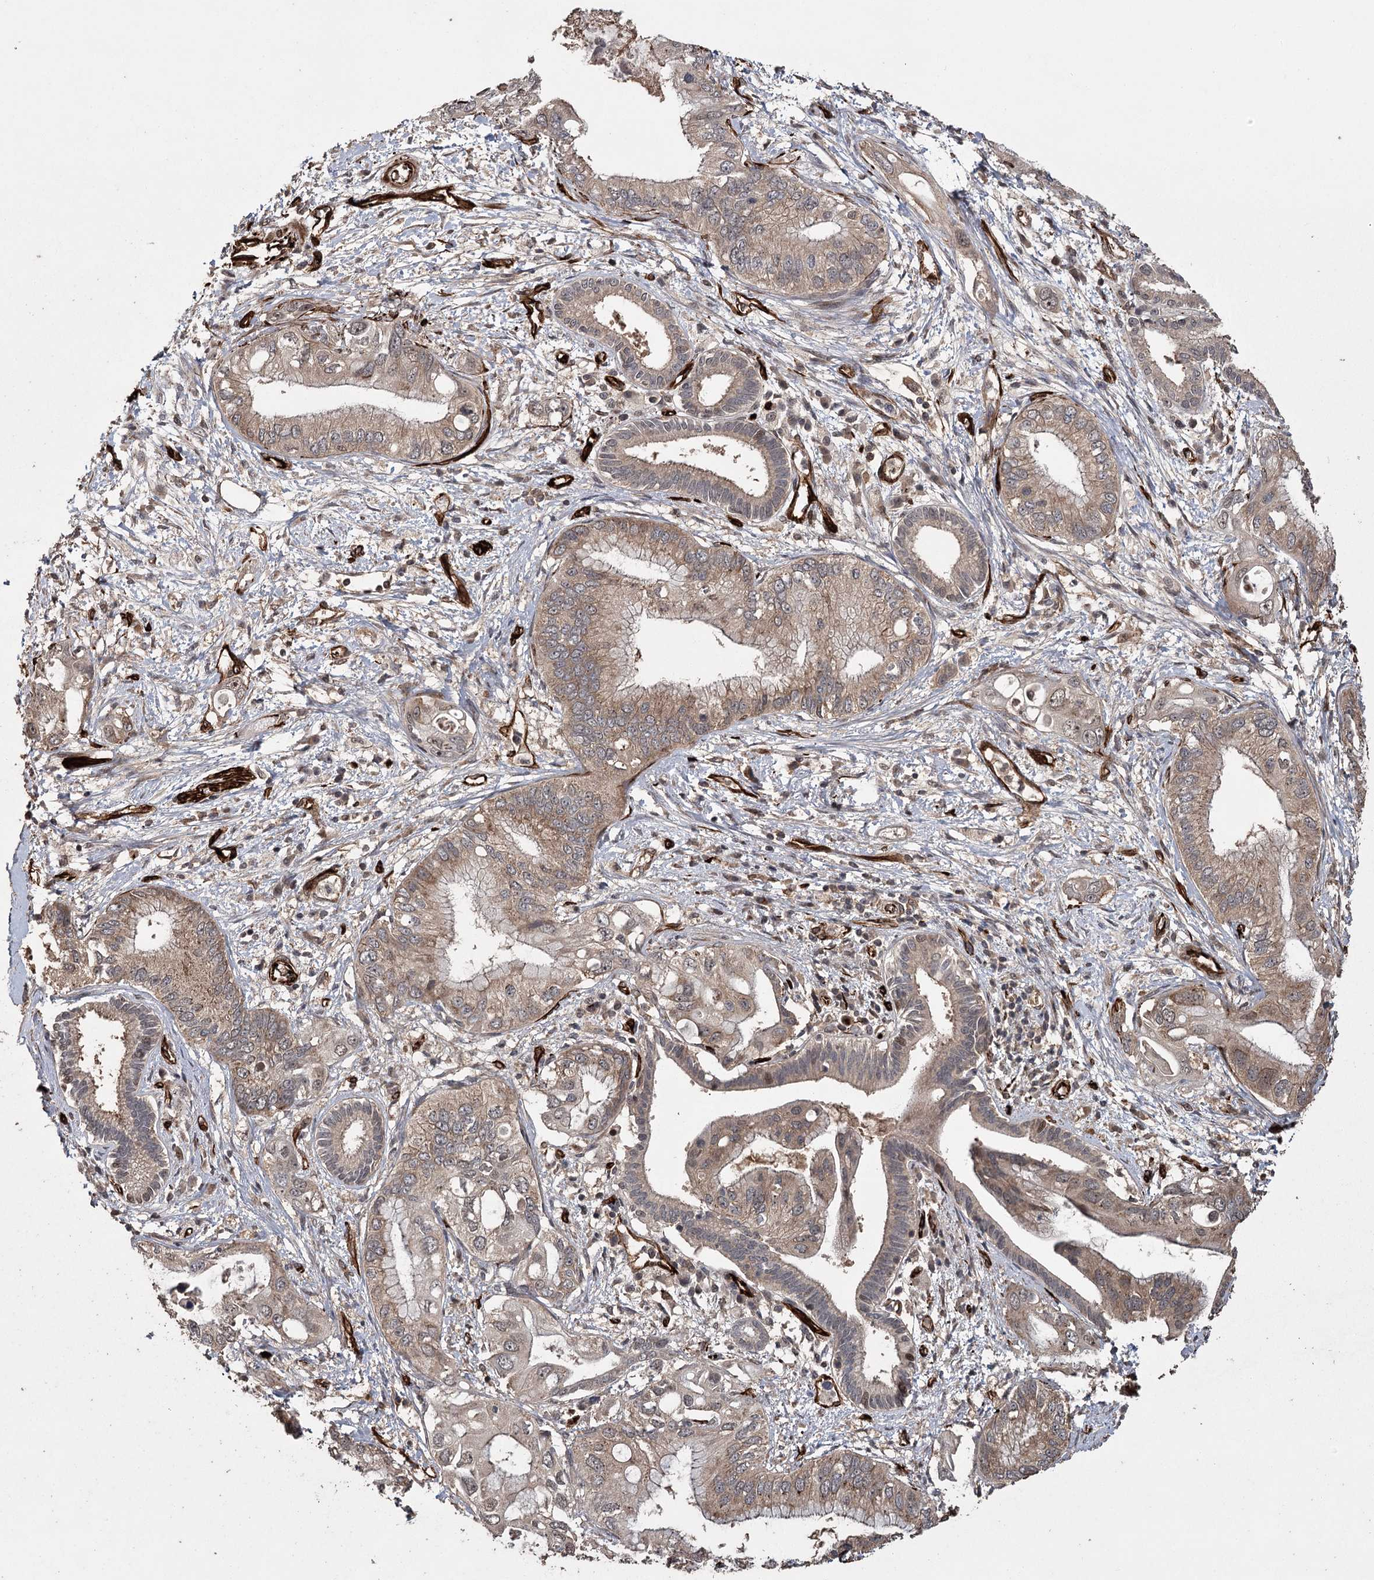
{"staining": {"intensity": "weak", "quantity": ">75%", "location": "cytoplasmic/membranous"}, "tissue": "pancreatic cancer", "cell_type": "Tumor cells", "image_type": "cancer", "snomed": [{"axis": "morphology", "description": "Inflammation, NOS"}, {"axis": "morphology", "description": "Adenocarcinoma, NOS"}, {"axis": "topography", "description": "Pancreas"}], "caption": "Approximately >75% of tumor cells in pancreatic adenocarcinoma show weak cytoplasmic/membranous protein staining as visualized by brown immunohistochemical staining.", "gene": "RPAP3", "patient": {"sex": "female", "age": 56}}